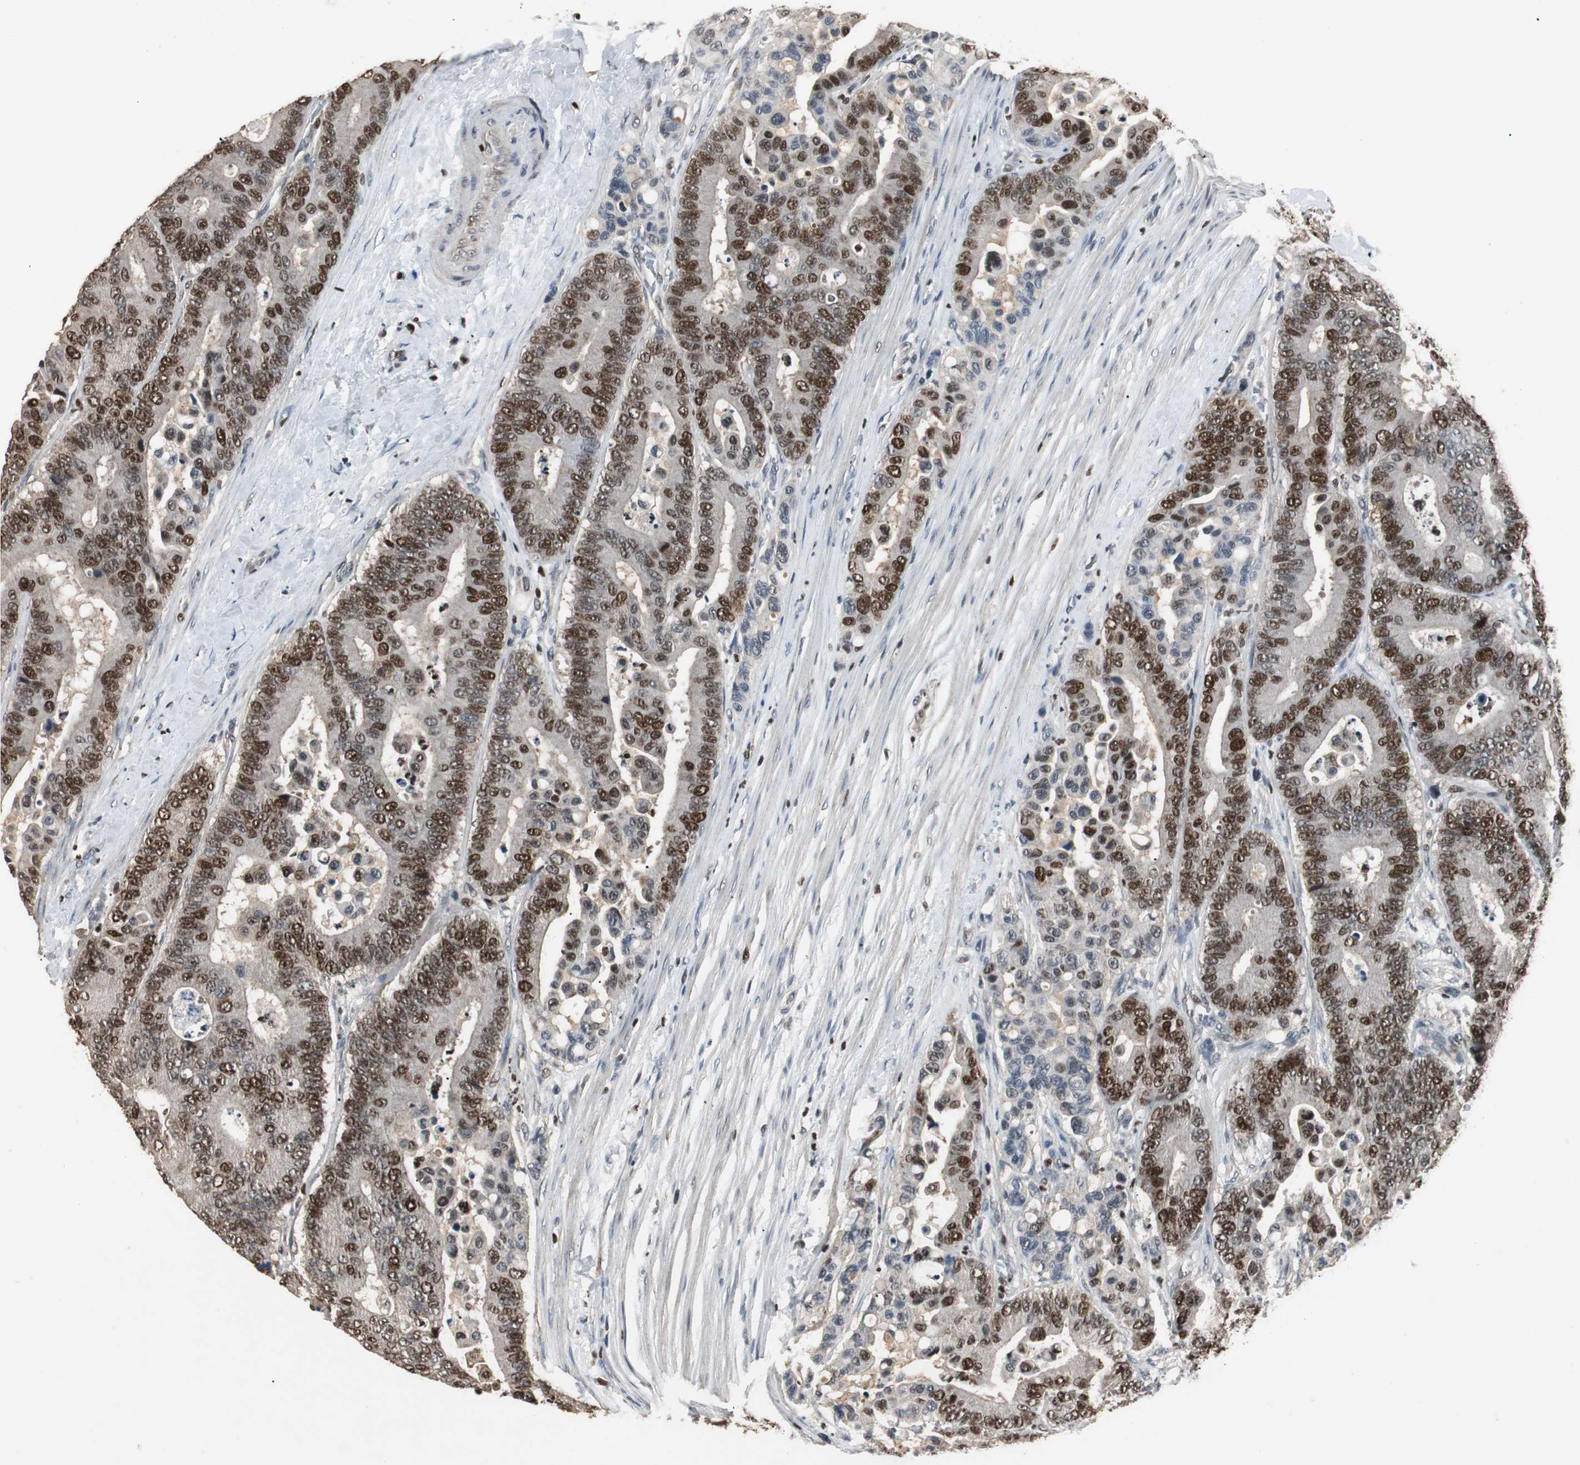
{"staining": {"intensity": "strong", "quantity": ">75%", "location": "nuclear"}, "tissue": "colorectal cancer", "cell_type": "Tumor cells", "image_type": "cancer", "snomed": [{"axis": "morphology", "description": "Normal tissue, NOS"}, {"axis": "morphology", "description": "Adenocarcinoma, NOS"}, {"axis": "topography", "description": "Colon"}], "caption": "Tumor cells show high levels of strong nuclear staining in approximately >75% of cells in colorectal adenocarcinoma.", "gene": "FEN1", "patient": {"sex": "male", "age": 82}}